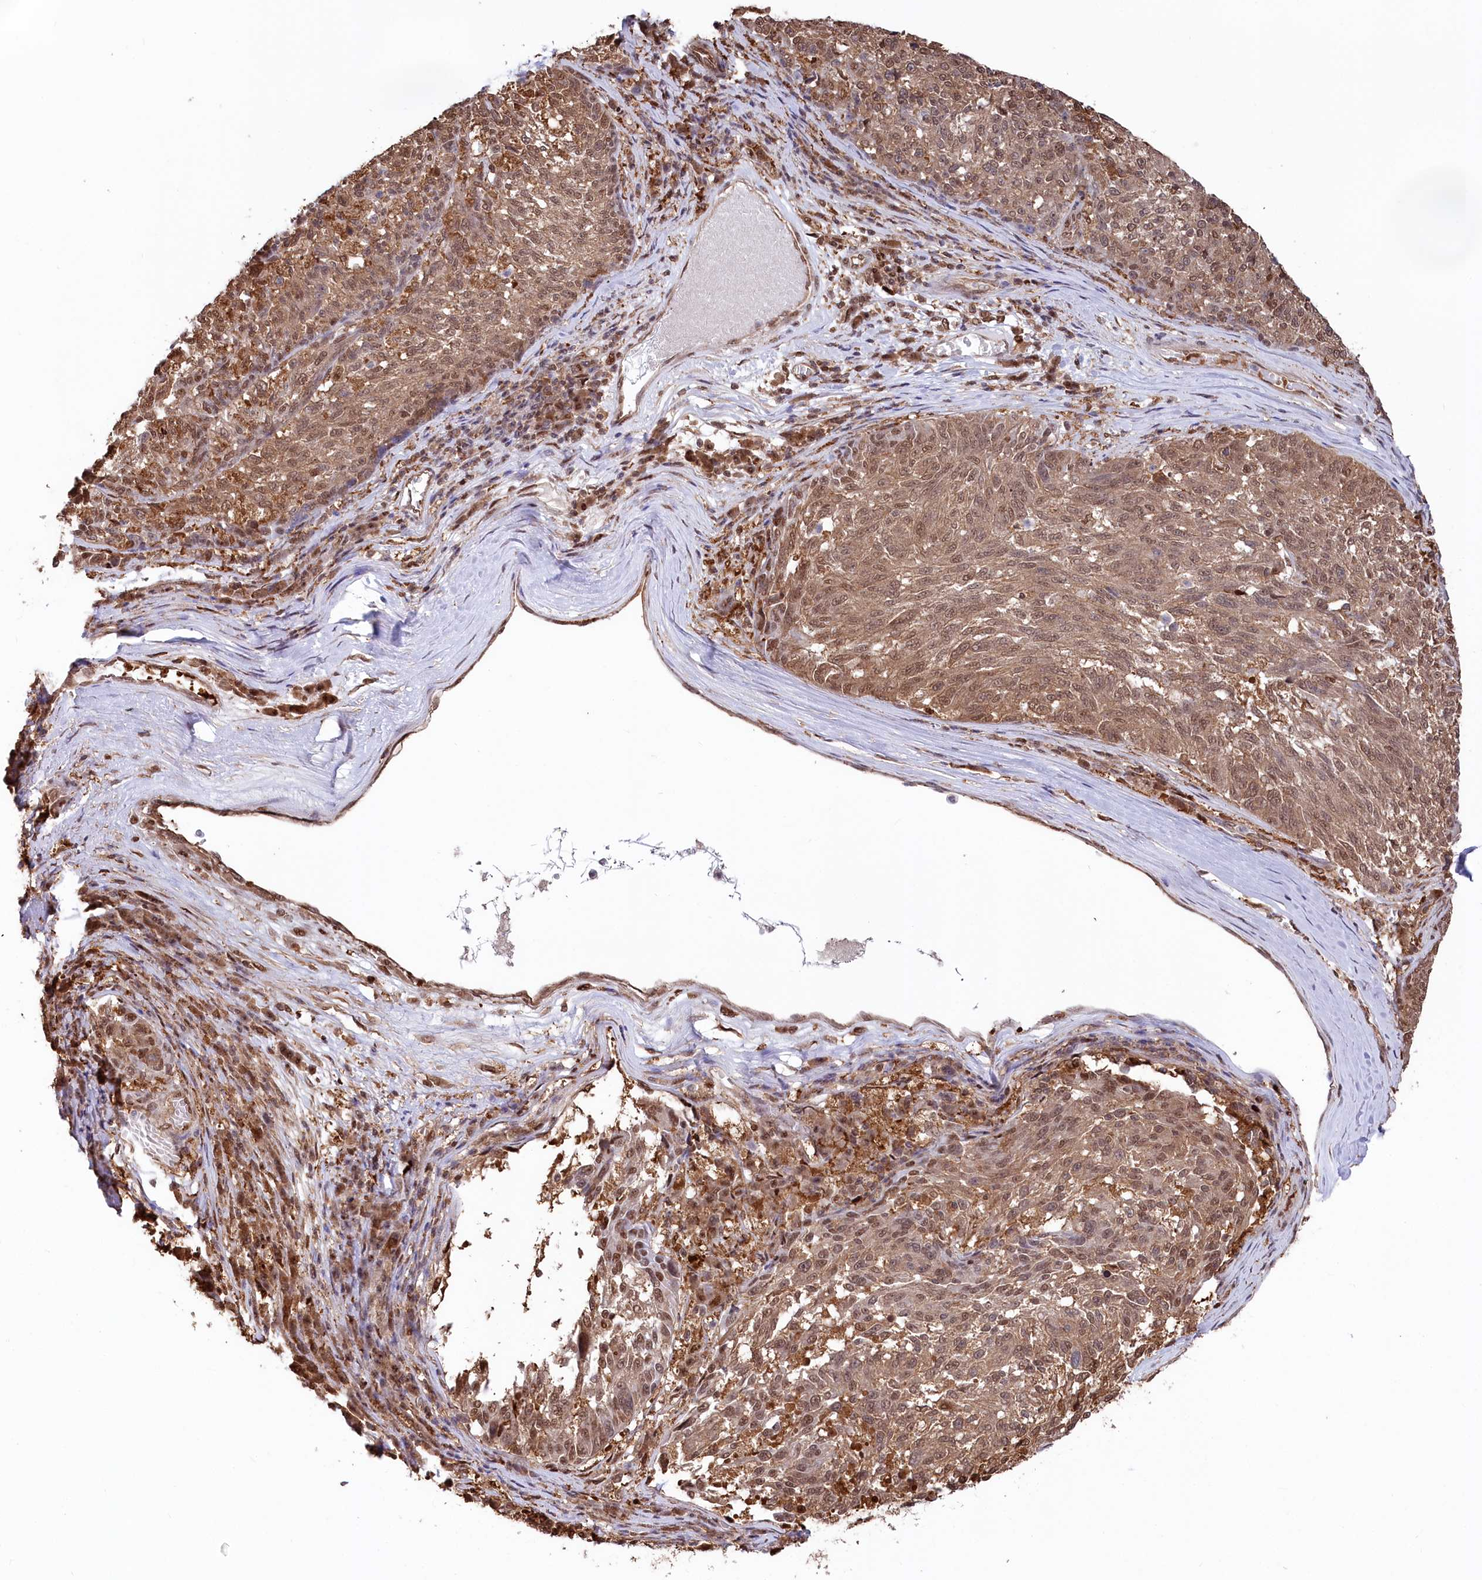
{"staining": {"intensity": "moderate", "quantity": ">75%", "location": "cytoplasmic/membranous,nuclear"}, "tissue": "melanoma", "cell_type": "Tumor cells", "image_type": "cancer", "snomed": [{"axis": "morphology", "description": "Malignant melanoma, NOS"}, {"axis": "topography", "description": "Skin"}], "caption": "Melanoma stained with DAB IHC displays medium levels of moderate cytoplasmic/membranous and nuclear staining in about >75% of tumor cells.", "gene": "PSMA1", "patient": {"sex": "male", "age": 53}}